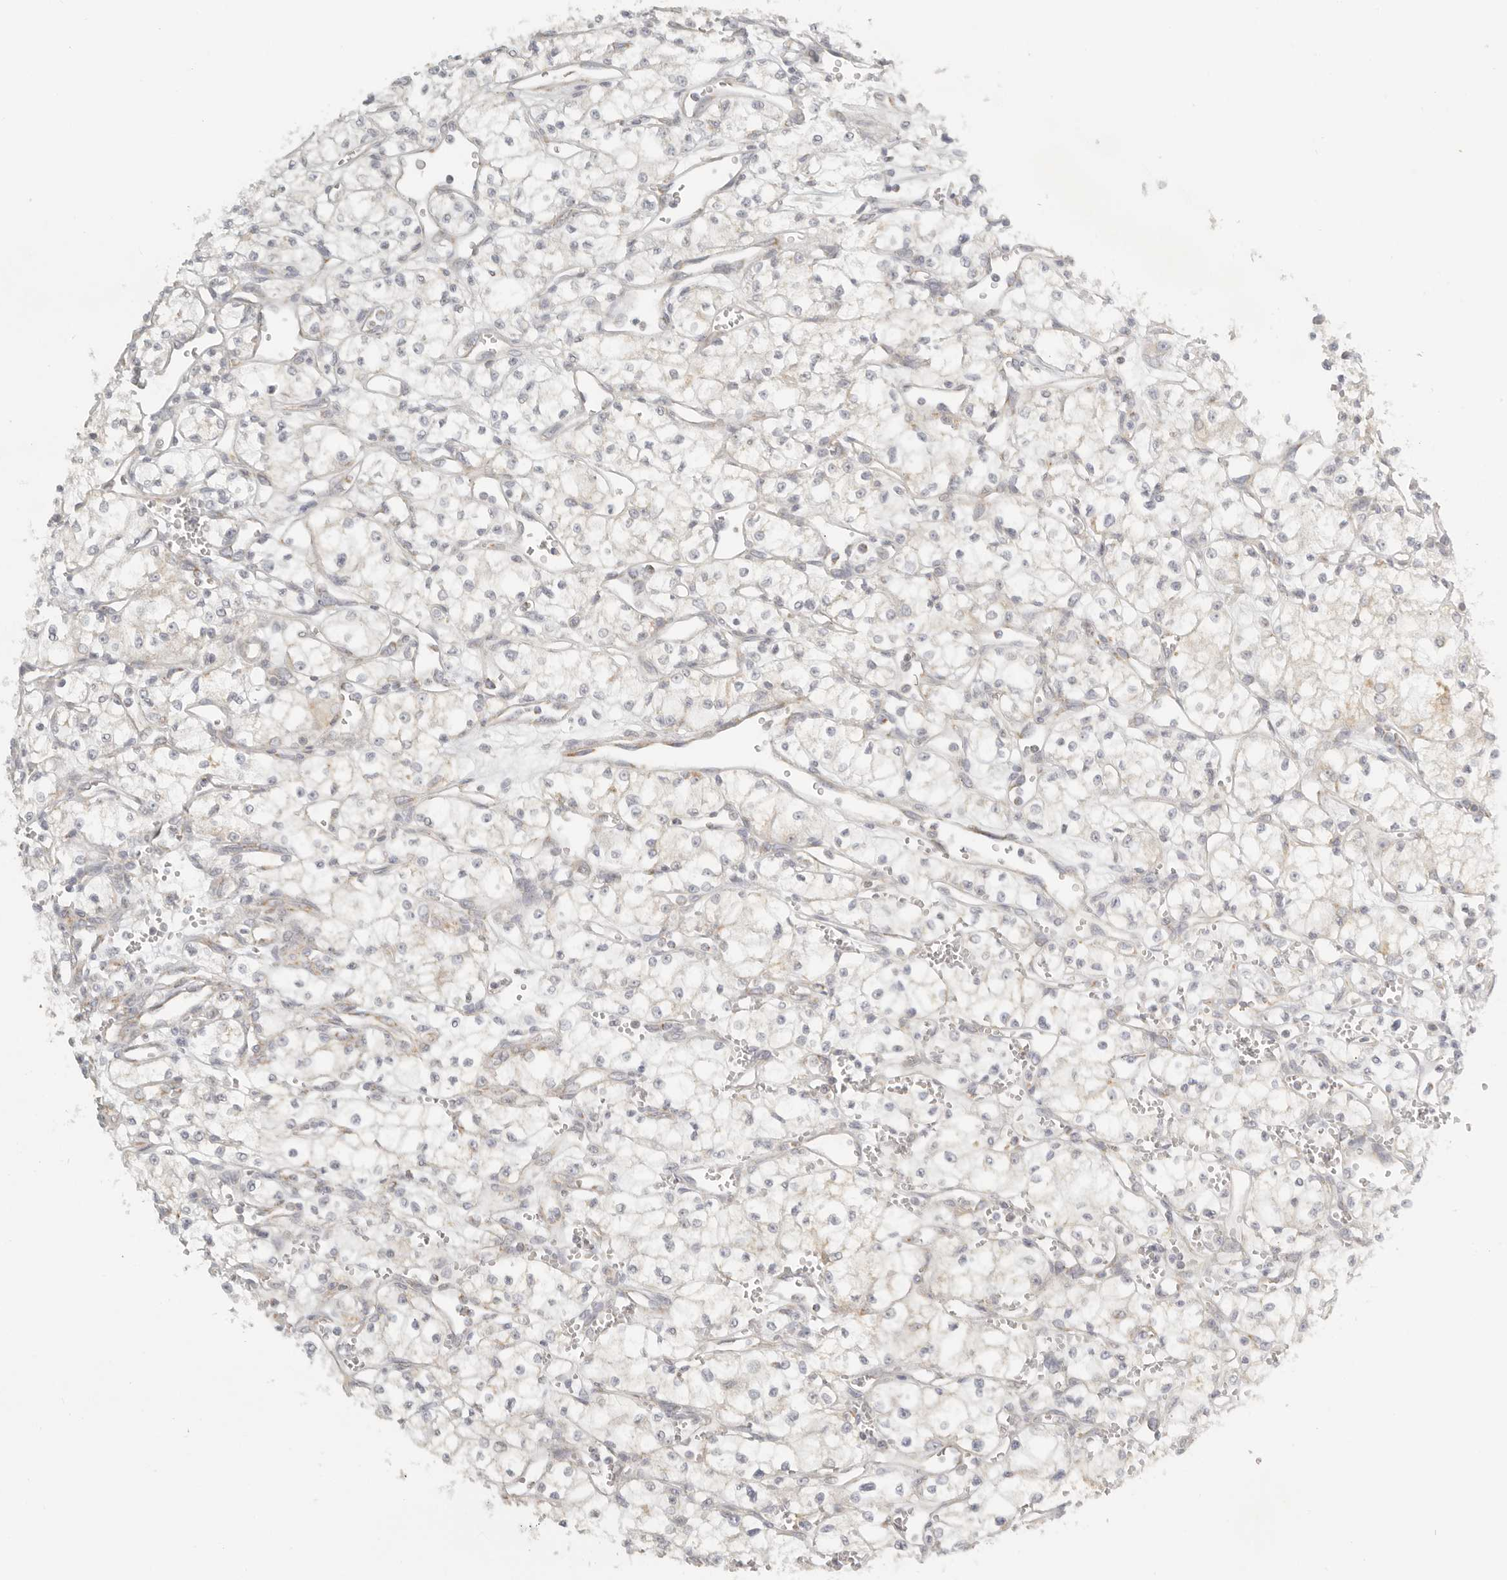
{"staining": {"intensity": "negative", "quantity": "none", "location": "none"}, "tissue": "renal cancer", "cell_type": "Tumor cells", "image_type": "cancer", "snomed": [{"axis": "morphology", "description": "Adenocarcinoma, NOS"}, {"axis": "topography", "description": "Kidney"}], "caption": "DAB (3,3'-diaminobenzidine) immunohistochemical staining of adenocarcinoma (renal) exhibits no significant positivity in tumor cells. The staining was performed using DAB (3,3'-diaminobenzidine) to visualize the protein expression in brown, while the nuclei were stained in blue with hematoxylin (Magnification: 20x).", "gene": "KDF1", "patient": {"sex": "male", "age": 59}}